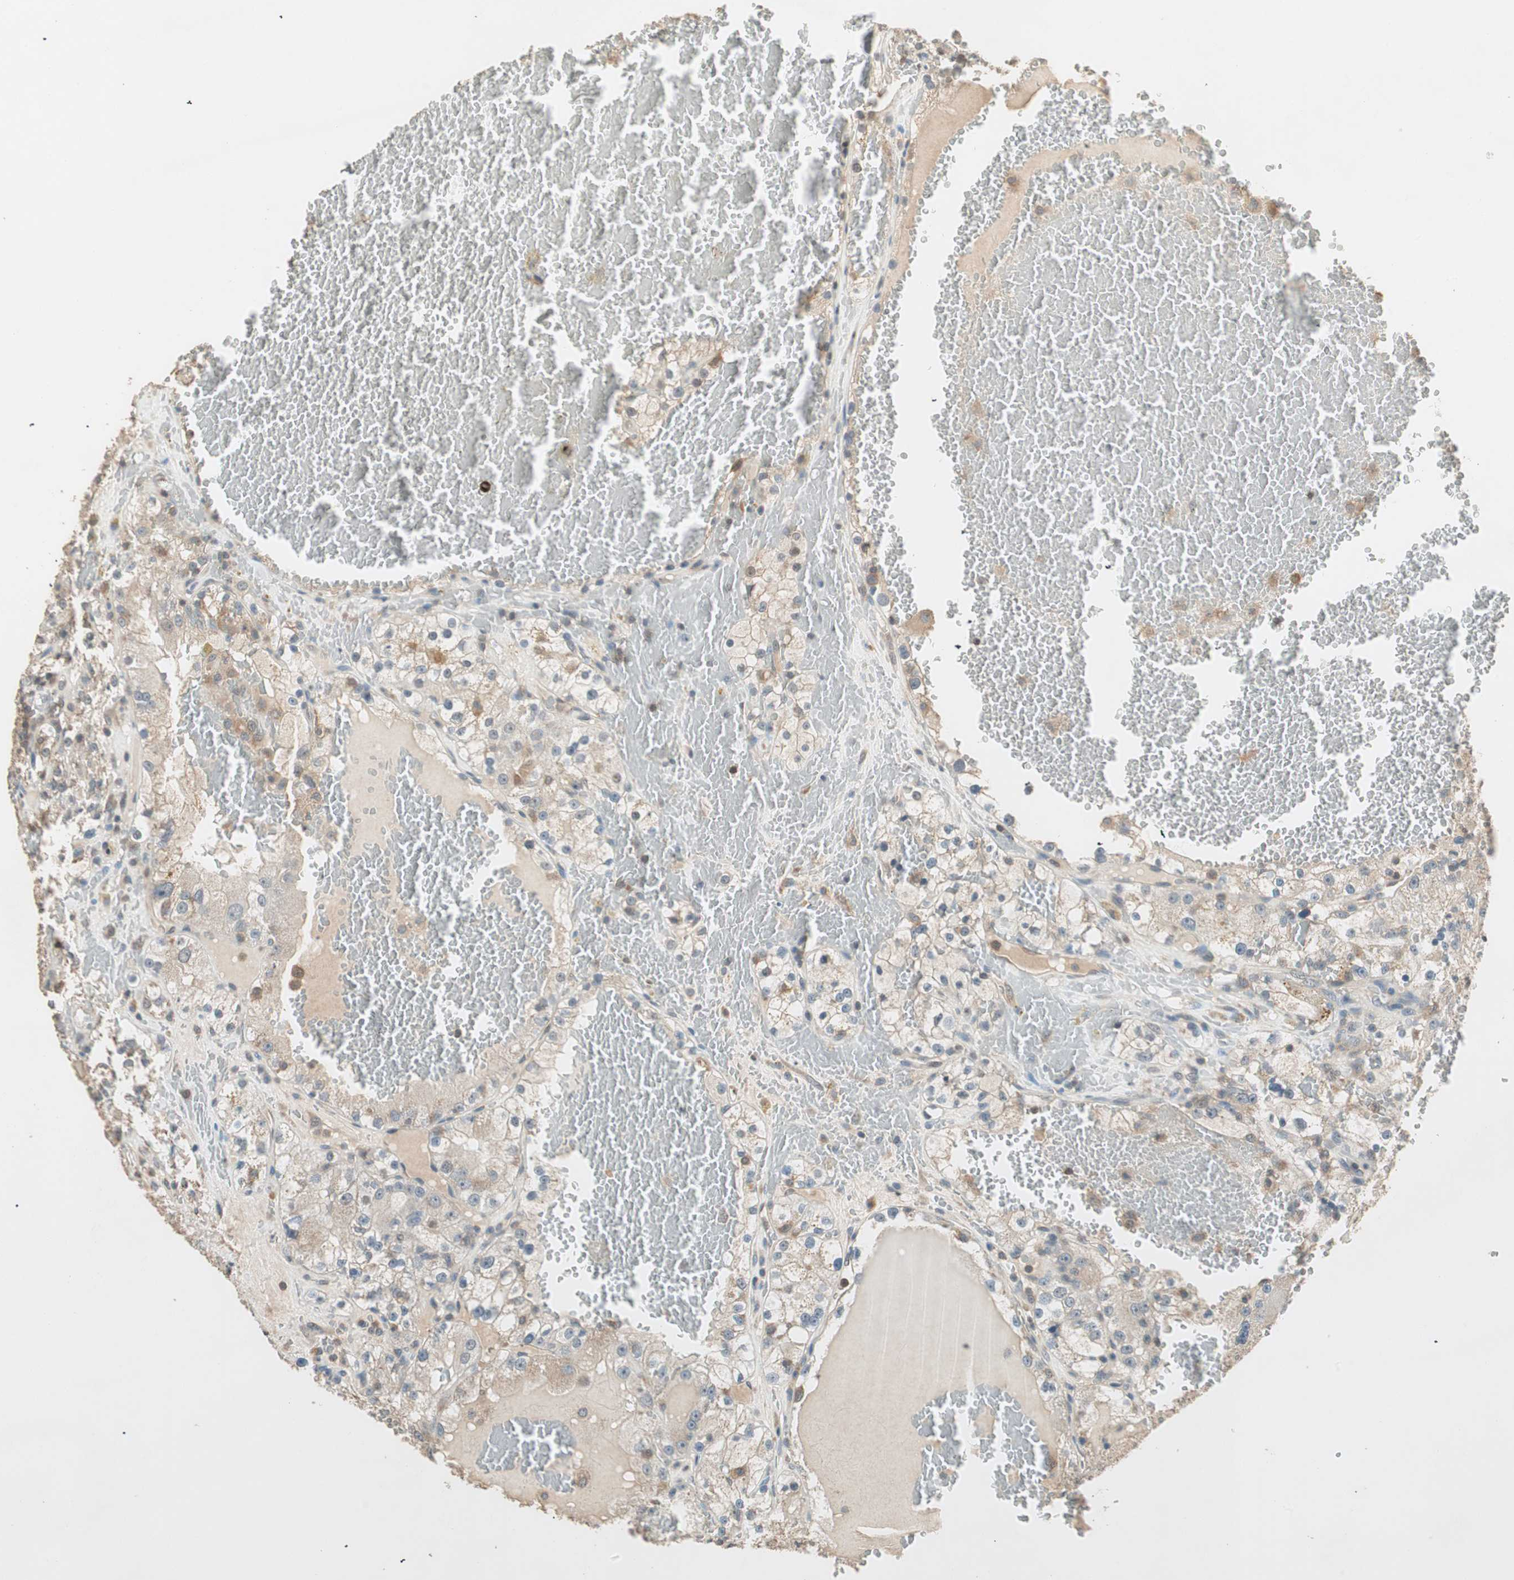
{"staining": {"intensity": "negative", "quantity": "none", "location": "none"}, "tissue": "renal cancer", "cell_type": "Tumor cells", "image_type": "cancer", "snomed": [{"axis": "morphology", "description": "Normal tissue, NOS"}, {"axis": "morphology", "description": "Adenocarcinoma, NOS"}, {"axis": "topography", "description": "Kidney"}], "caption": "High power microscopy micrograph of an IHC micrograph of adenocarcinoma (renal), revealing no significant expression in tumor cells.", "gene": "TRIM21", "patient": {"sex": "male", "age": 61}}